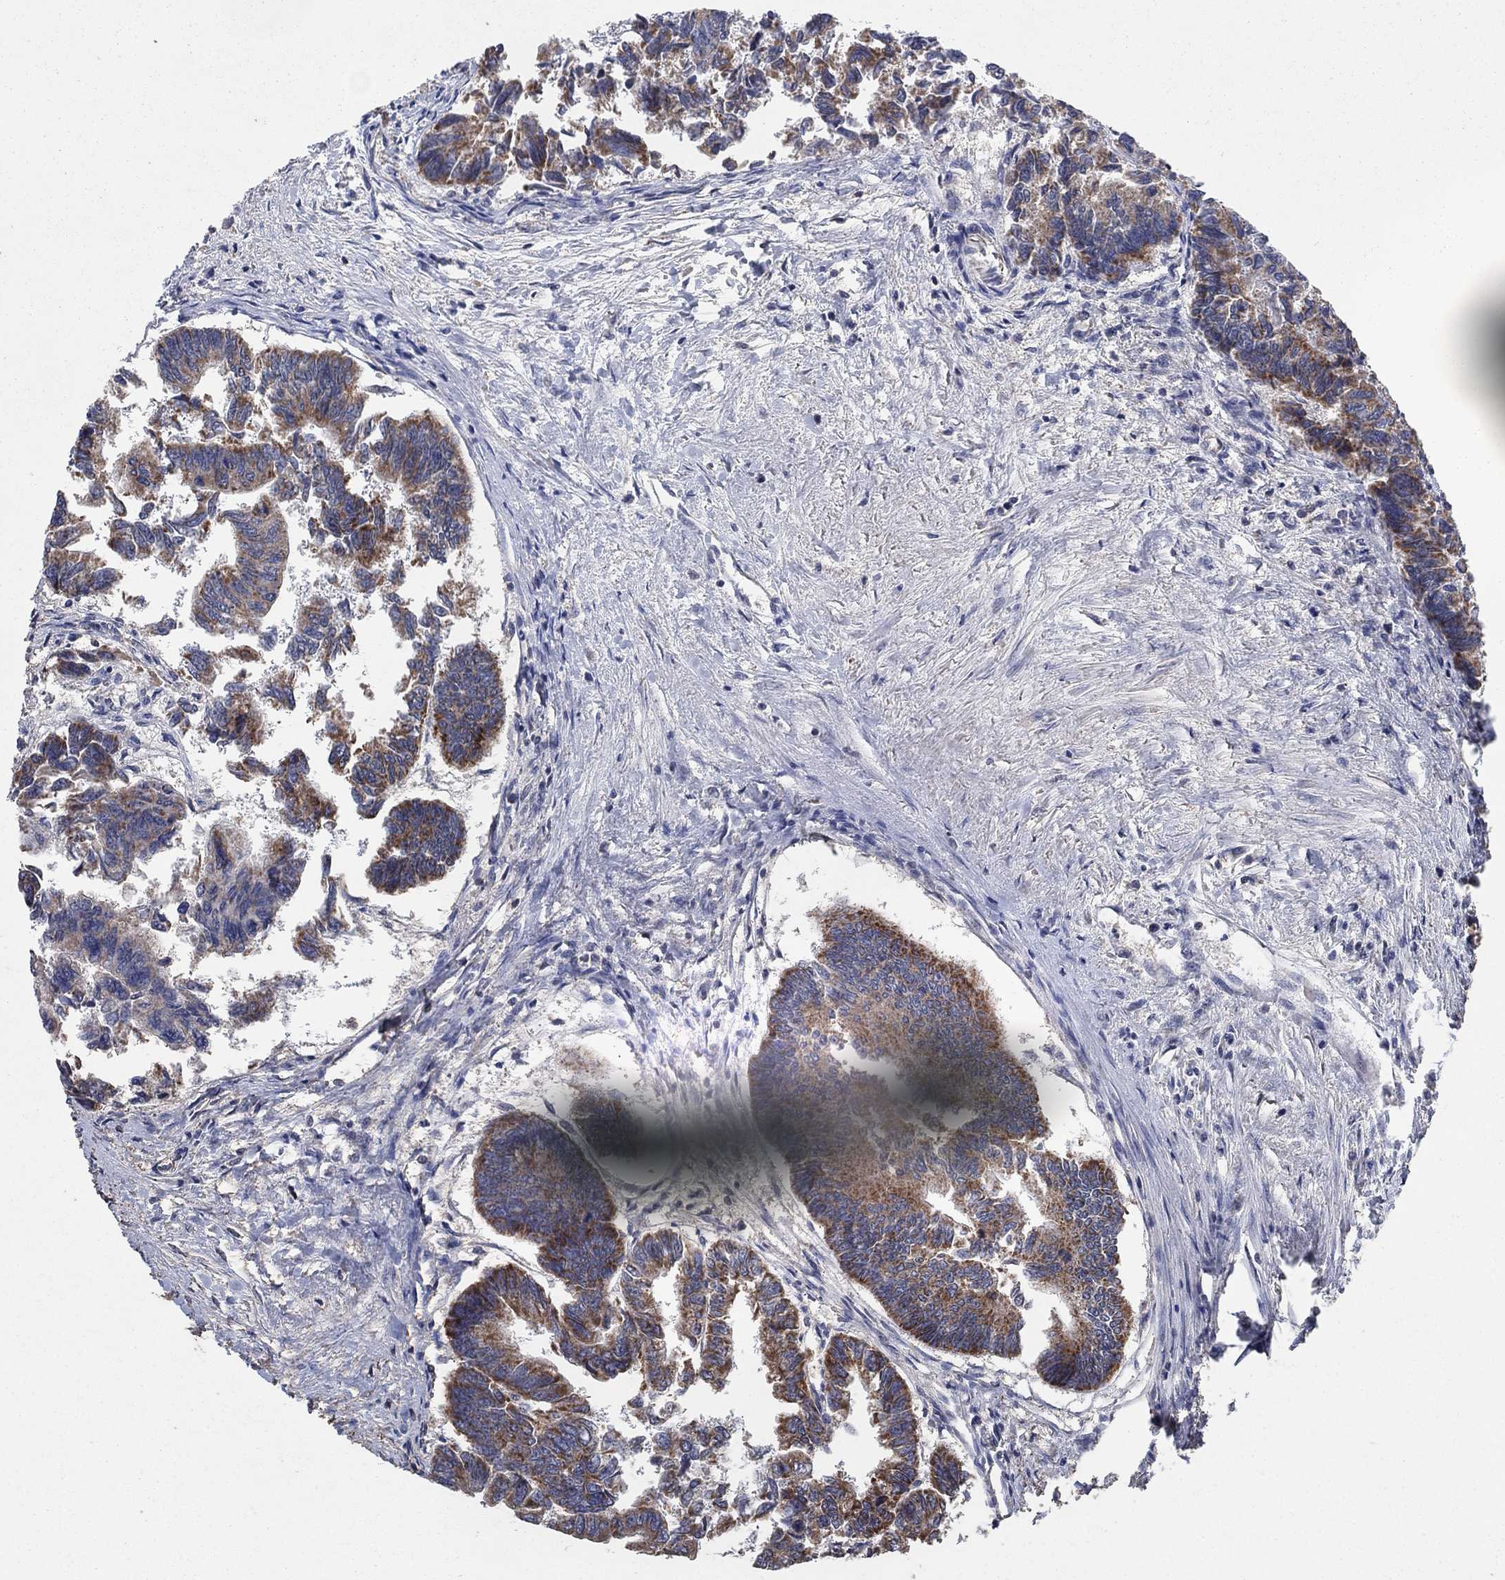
{"staining": {"intensity": "moderate", "quantity": ">75%", "location": "cytoplasmic/membranous"}, "tissue": "colorectal cancer", "cell_type": "Tumor cells", "image_type": "cancer", "snomed": [{"axis": "morphology", "description": "Adenocarcinoma, NOS"}, {"axis": "topography", "description": "Colon"}], "caption": "Tumor cells exhibit moderate cytoplasmic/membranous expression in approximately >75% of cells in colorectal cancer (adenocarcinoma). Using DAB (brown) and hematoxylin (blue) stains, captured at high magnification using brightfield microscopy.", "gene": "MRPS24", "patient": {"sex": "female", "age": 65}}